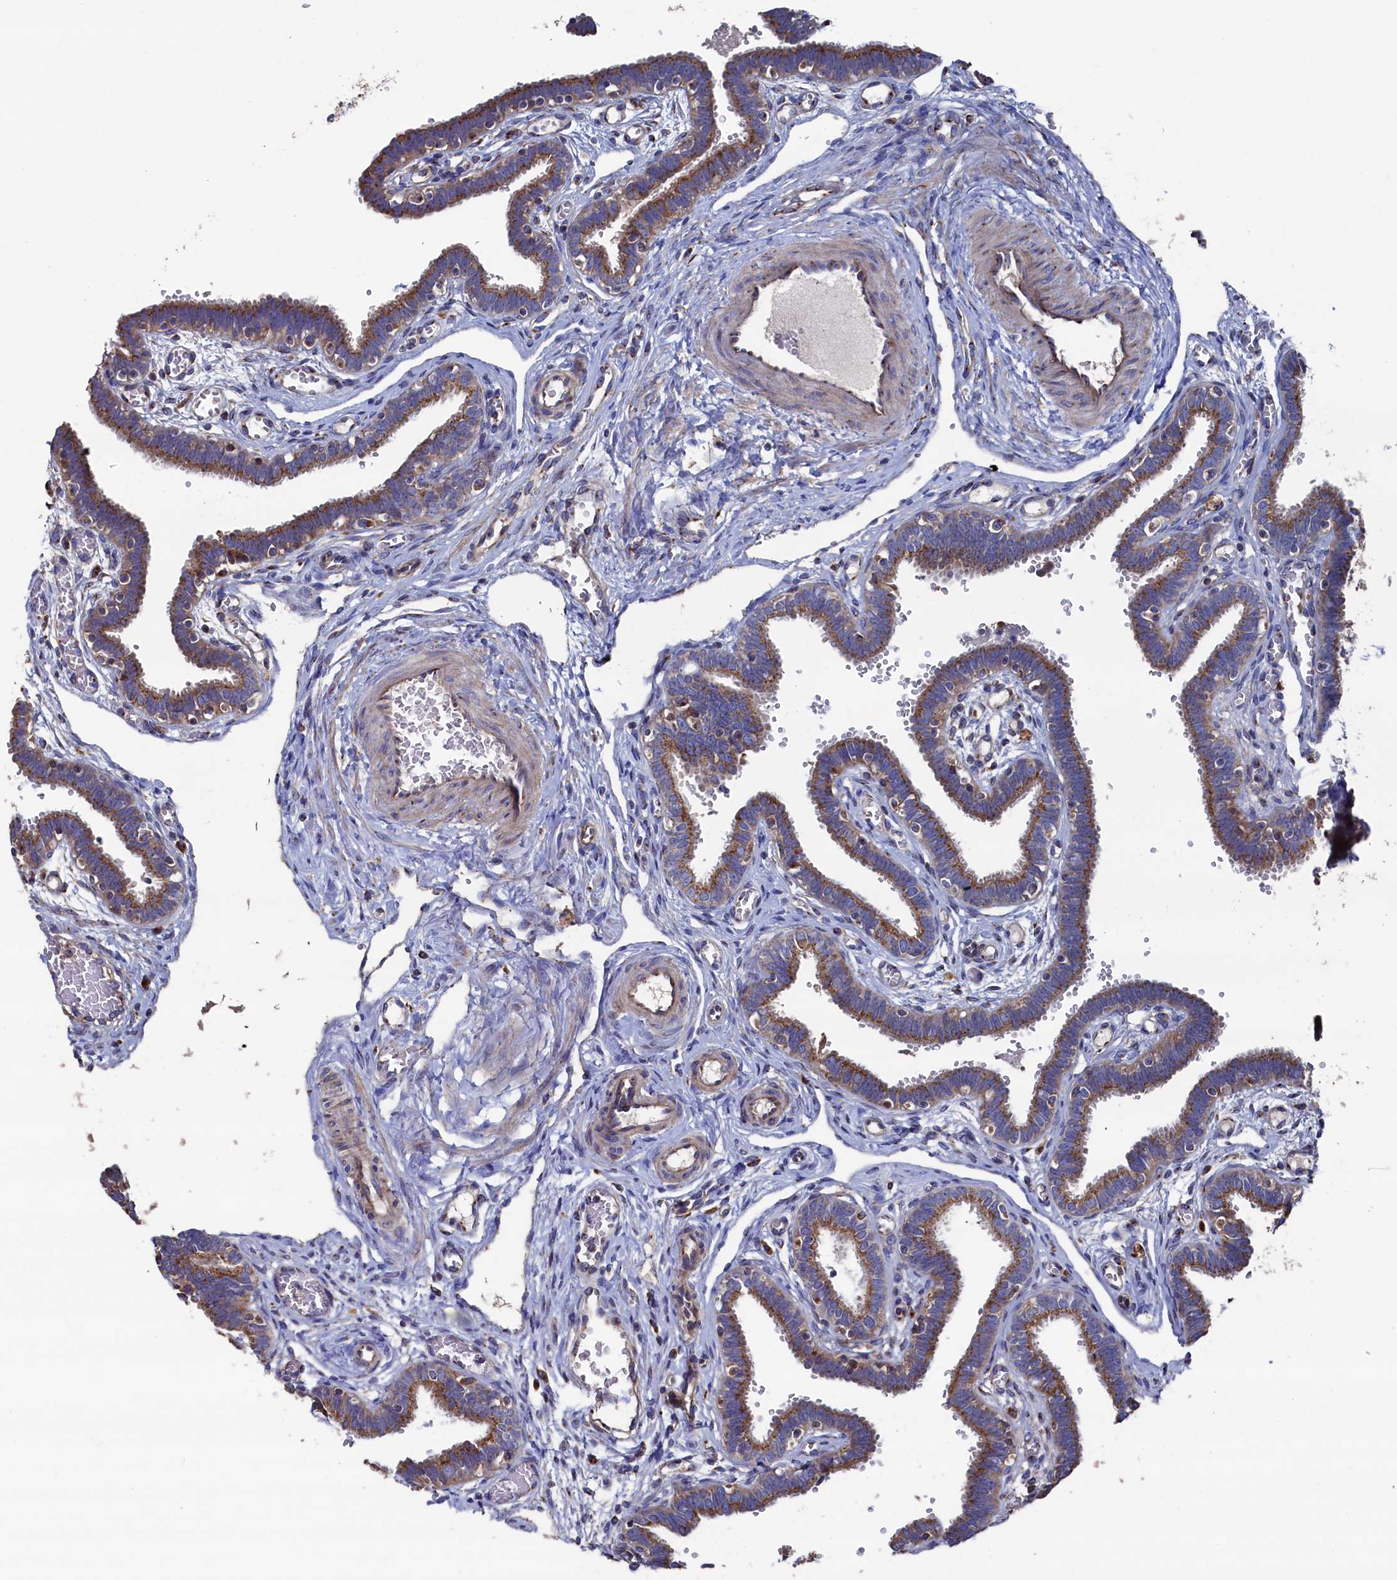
{"staining": {"intensity": "strong", "quantity": ">75%", "location": "cytoplasmic/membranous"}, "tissue": "fallopian tube", "cell_type": "Glandular cells", "image_type": "normal", "snomed": [{"axis": "morphology", "description": "Normal tissue, NOS"}, {"axis": "topography", "description": "Fallopian tube"}, {"axis": "topography", "description": "Placenta"}], "caption": "Human fallopian tube stained with a protein marker exhibits strong staining in glandular cells.", "gene": "PRRC1", "patient": {"sex": "female", "age": 32}}